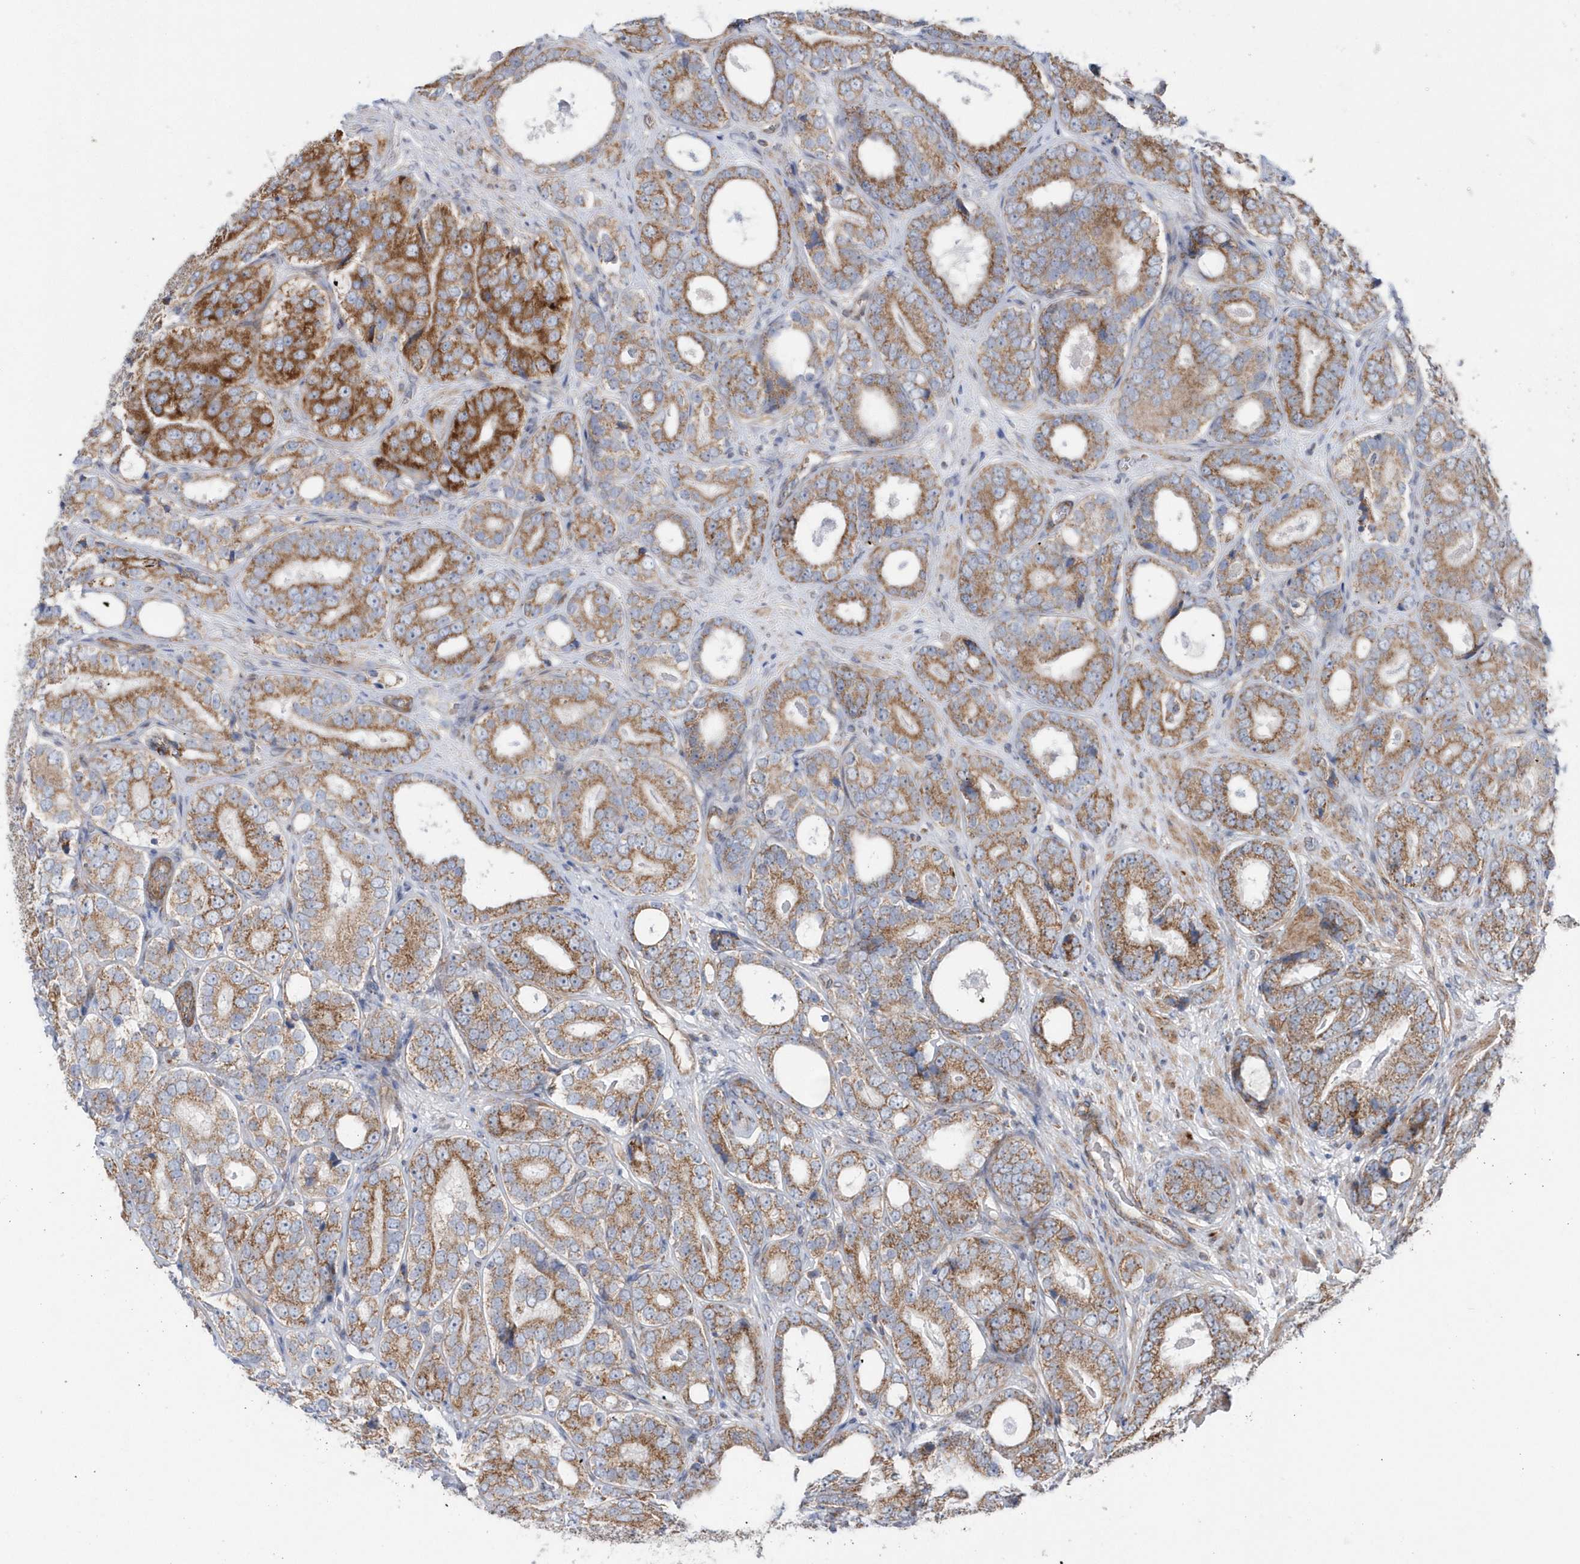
{"staining": {"intensity": "moderate", "quantity": ">75%", "location": "cytoplasmic/membranous"}, "tissue": "prostate cancer", "cell_type": "Tumor cells", "image_type": "cancer", "snomed": [{"axis": "morphology", "description": "Adenocarcinoma, High grade"}, {"axis": "topography", "description": "Prostate"}], "caption": "A high-resolution image shows immunohistochemistry (IHC) staining of prostate cancer, which displays moderate cytoplasmic/membranous positivity in about >75% of tumor cells.", "gene": "OPA1", "patient": {"sex": "male", "age": 56}}